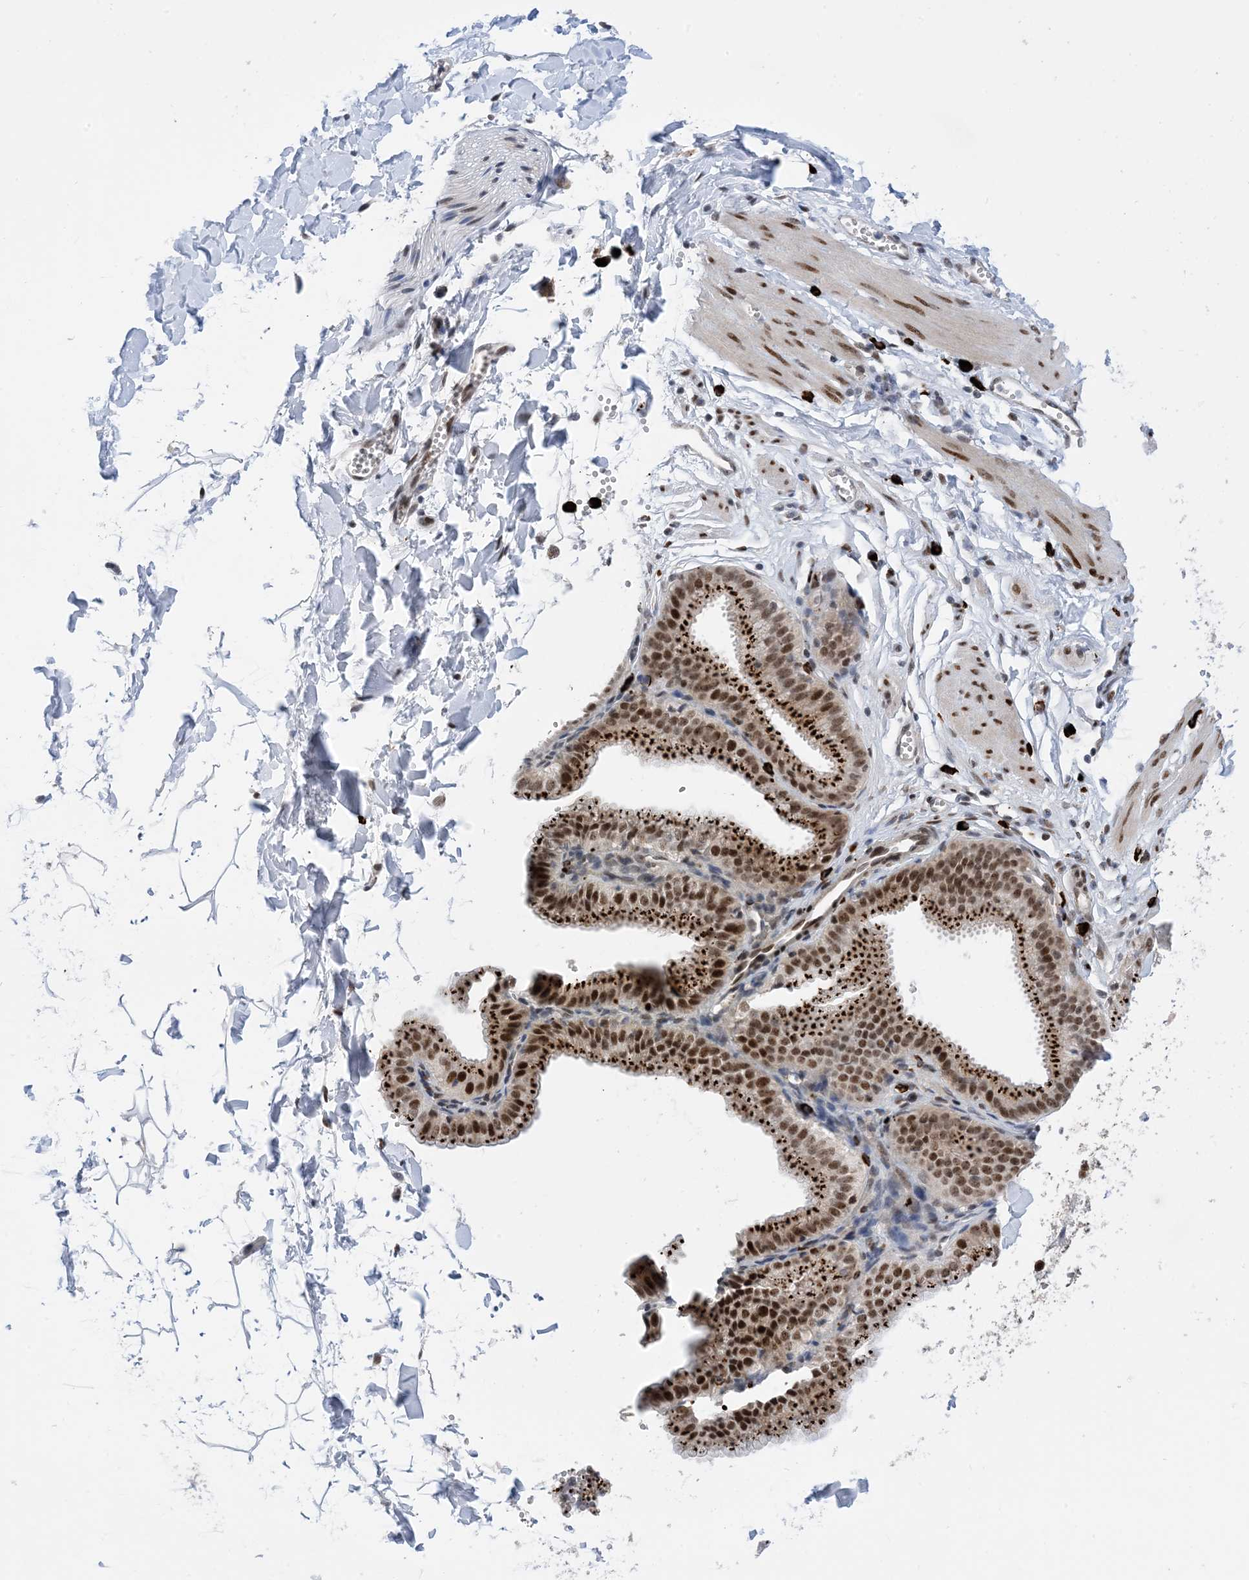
{"staining": {"intensity": "negative", "quantity": "none", "location": "none"}, "tissue": "adipose tissue", "cell_type": "Adipocytes", "image_type": "normal", "snomed": [{"axis": "morphology", "description": "Normal tissue, NOS"}, {"axis": "topography", "description": "Gallbladder"}, {"axis": "topography", "description": "Peripheral nerve tissue"}], "caption": "The photomicrograph displays no staining of adipocytes in benign adipose tissue.", "gene": "TSPYL1", "patient": {"sex": "male", "age": 38}}